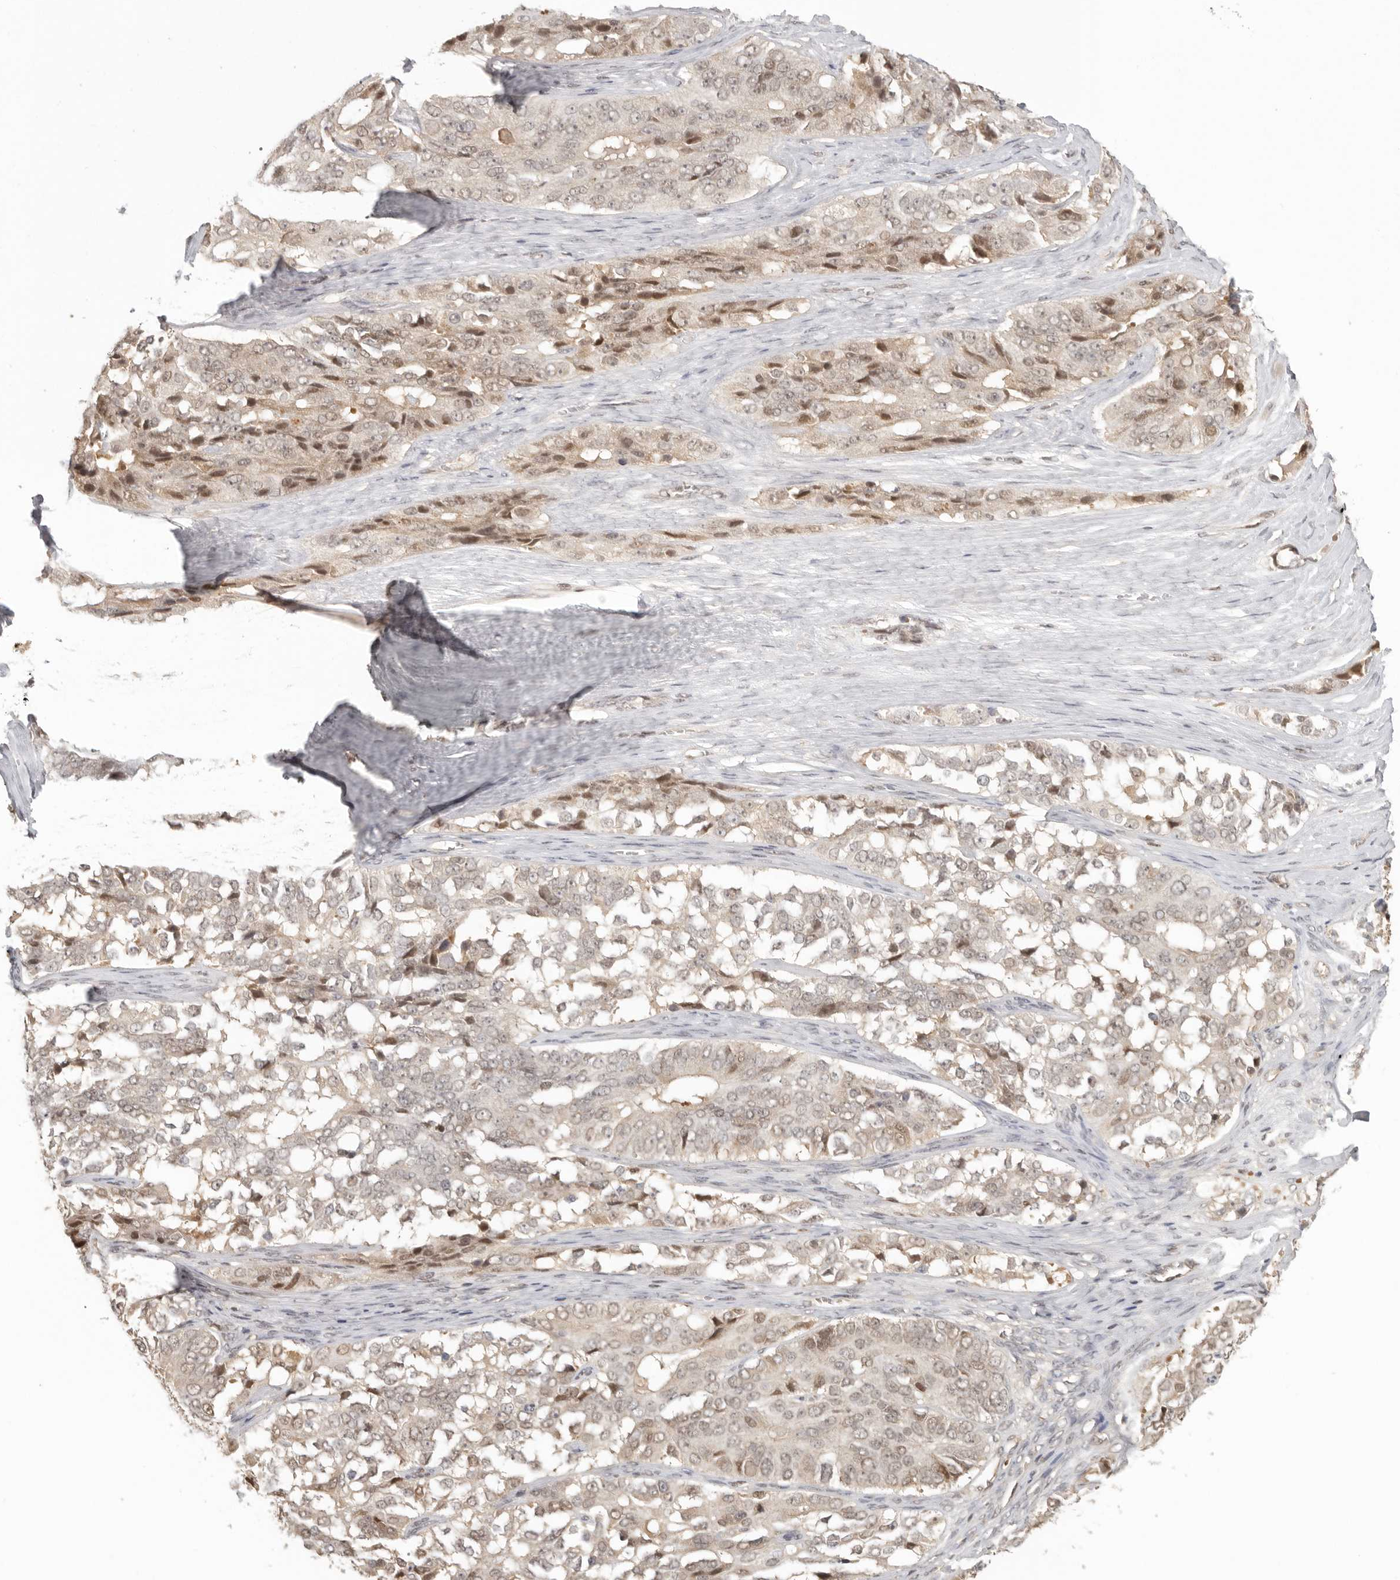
{"staining": {"intensity": "weak", "quantity": "25%-75%", "location": "nuclear"}, "tissue": "ovarian cancer", "cell_type": "Tumor cells", "image_type": "cancer", "snomed": [{"axis": "morphology", "description": "Carcinoma, endometroid"}, {"axis": "topography", "description": "Ovary"}], "caption": "IHC (DAB) staining of human ovarian cancer (endometroid carcinoma) displays weak nuclear protein staining in about 25%-75% of tumor cells.", "gene": "PSMA5", "patient": {"sex": "female", "age": 51}}